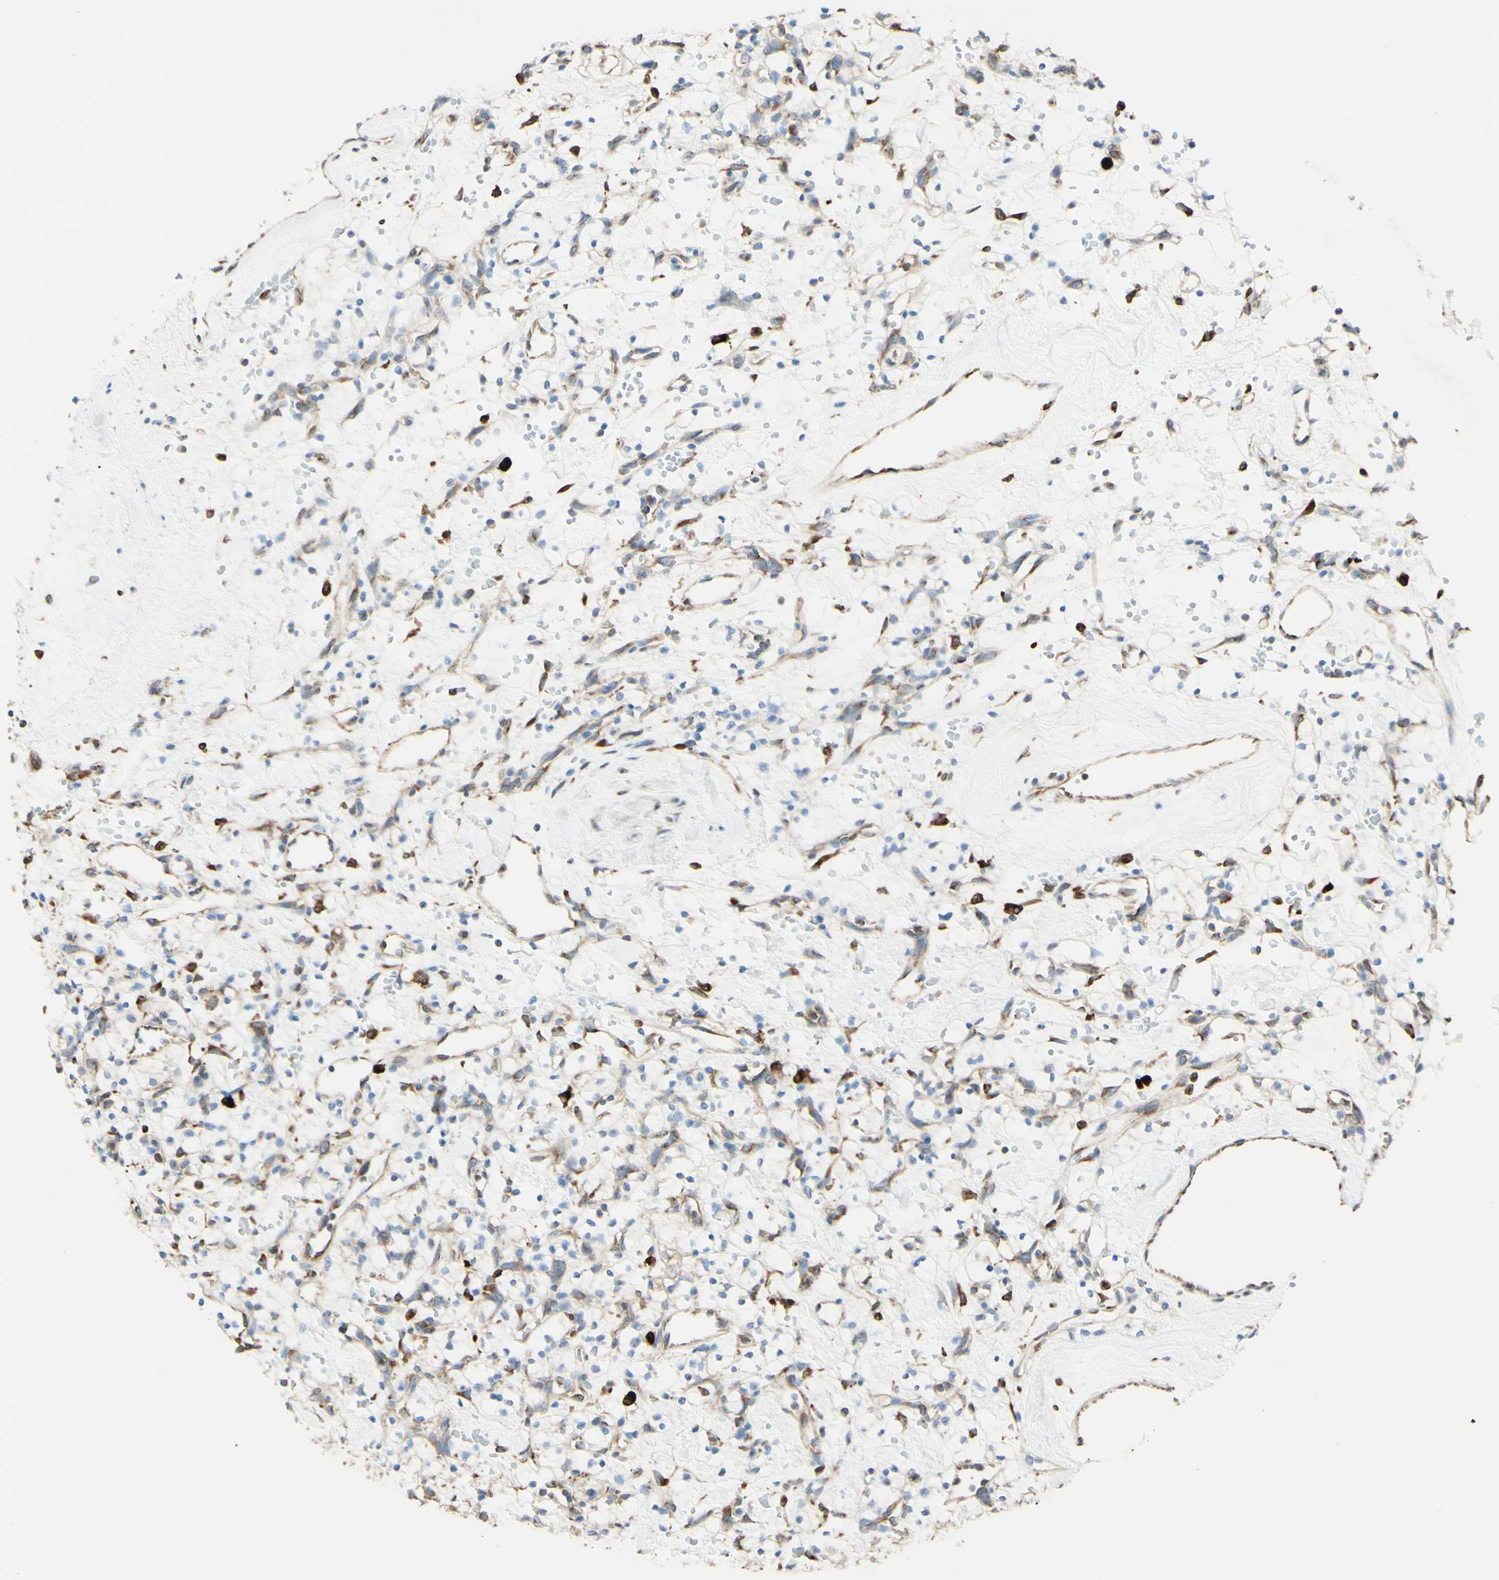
{"staining": {"intensity": "weak", "quantity": "25%-75%", "location": "cytoplasmic/membranous"}, "tissue": "renal cancer", "cell_type": "Tumor cells", "image_type": "cancer", "snomed": [{"axis": "morphology", "description": "Adenocarcinoma, NOS"}, {"axis": "topography", "description": "Kidney"}], "caption": "This image demonstrates renal cancer (adenocarcinoma) stained with immunohistochemistry to label a protein in brown. The cytoplasmic/membranous of tumor cells show weak positivity for the protein. Nuclei are counter-stained blue.", "gene": "DNAJB11", "patient": {"sex": "female", "age": 60}}